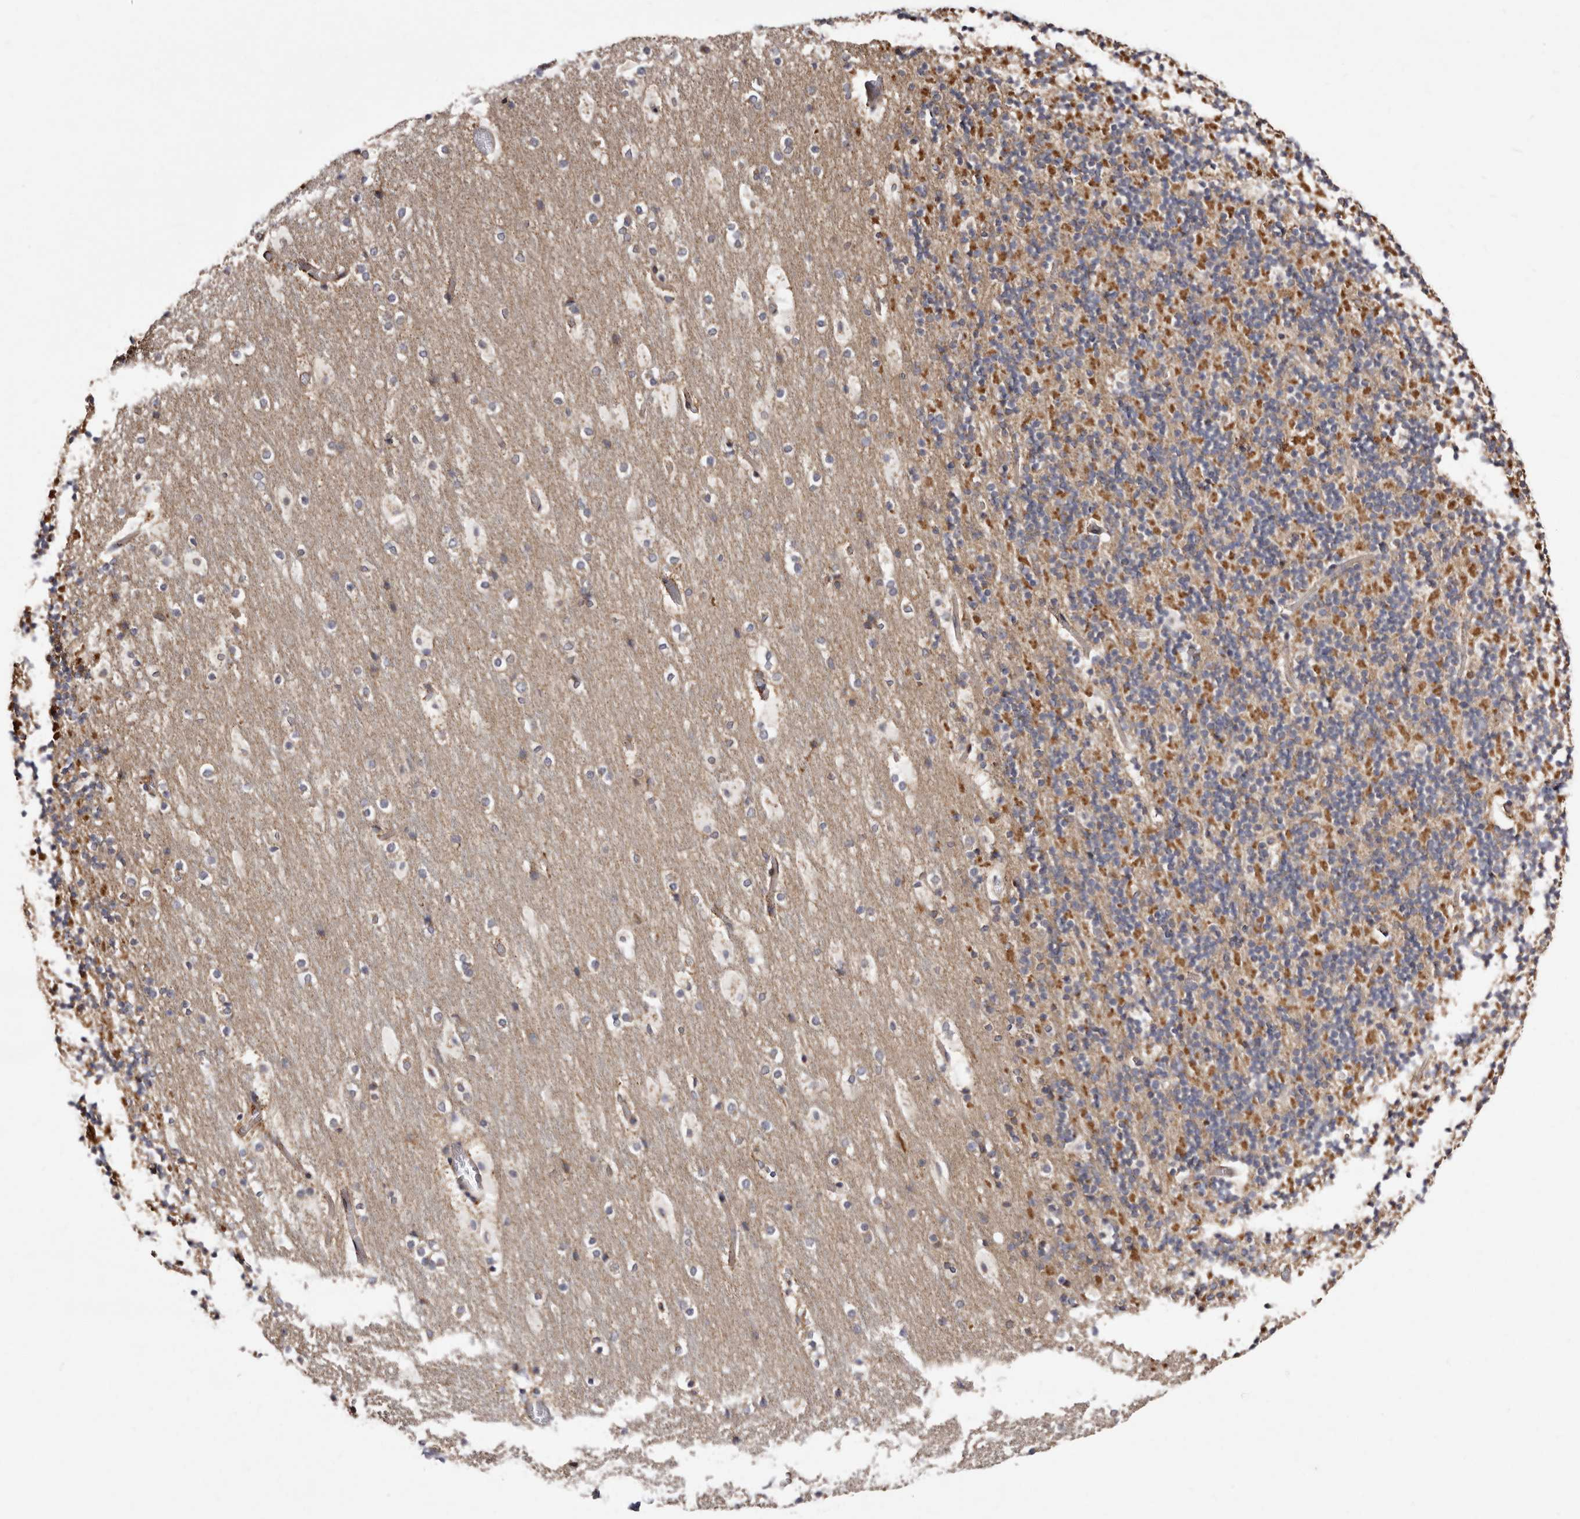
{"staining": {"intensity": "strong", "quantity": "25%-75%", "location": "cytoplasmic/membranous"}, "tissue": "cerebellum", "cell_type": "Cells in granular layer", "image_type": "normal", "snomed": [{"axis": "morphology", "description": "Normal tissue, NOS"}, {"axis": "topography", "description": "Cerebellum"}], "caption": "Immunohistochemical staining of normal human cerebellum demonstrates high levels of strong cytoplasmic/membranous expression in approximately 25%-75% of cells in granular layer.", "gene": "LUZP1", "patient": {"sex": "male", "age": 57}}